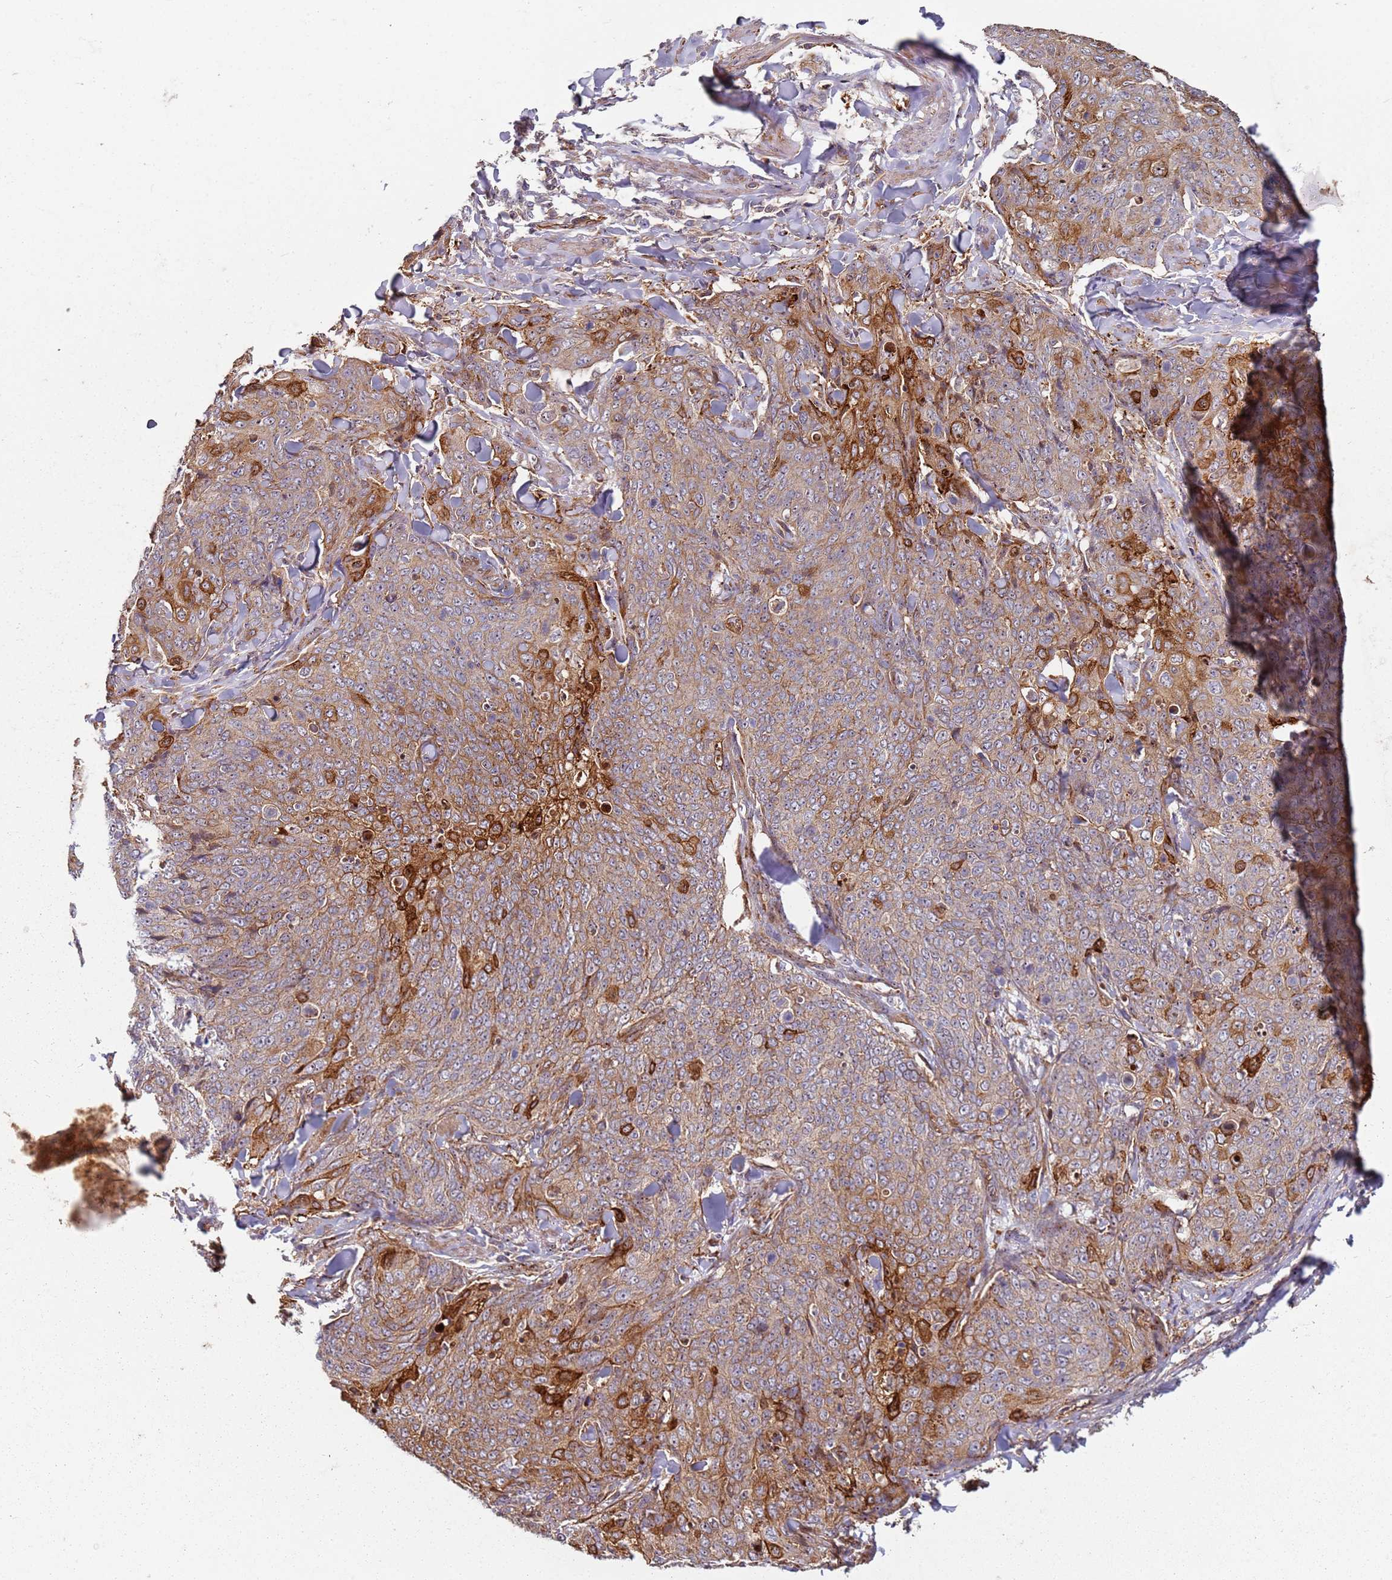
{"staining": {"intensity": "strong", "quantity": "<25%", "location": "cytoplasmic/membranous"}, "tissue": "skin cancer", "cell_type": "Tumor cells", "image_type": "cancer", "snomed": [{"axis": "morphology", "description": "Squamous cell carcinoma, NOS"}, {"axis": "topography", "description": "Skin"}, {"axis": "topography", "description": "Vulva"}], "caption": "IHC photomicrograph of neoplastic tissue: skin squamous cell carcinoma stained using immunohistochemistry (IHC) exhibits medium levels of strong protein expression localized specifically in the cytoplasmic/membranous of tumor cells, appearing as a cytoplasmic/membranous brown color.", "gene": "C2CD4B", "patient": {"sex": "female", "age": 85}}